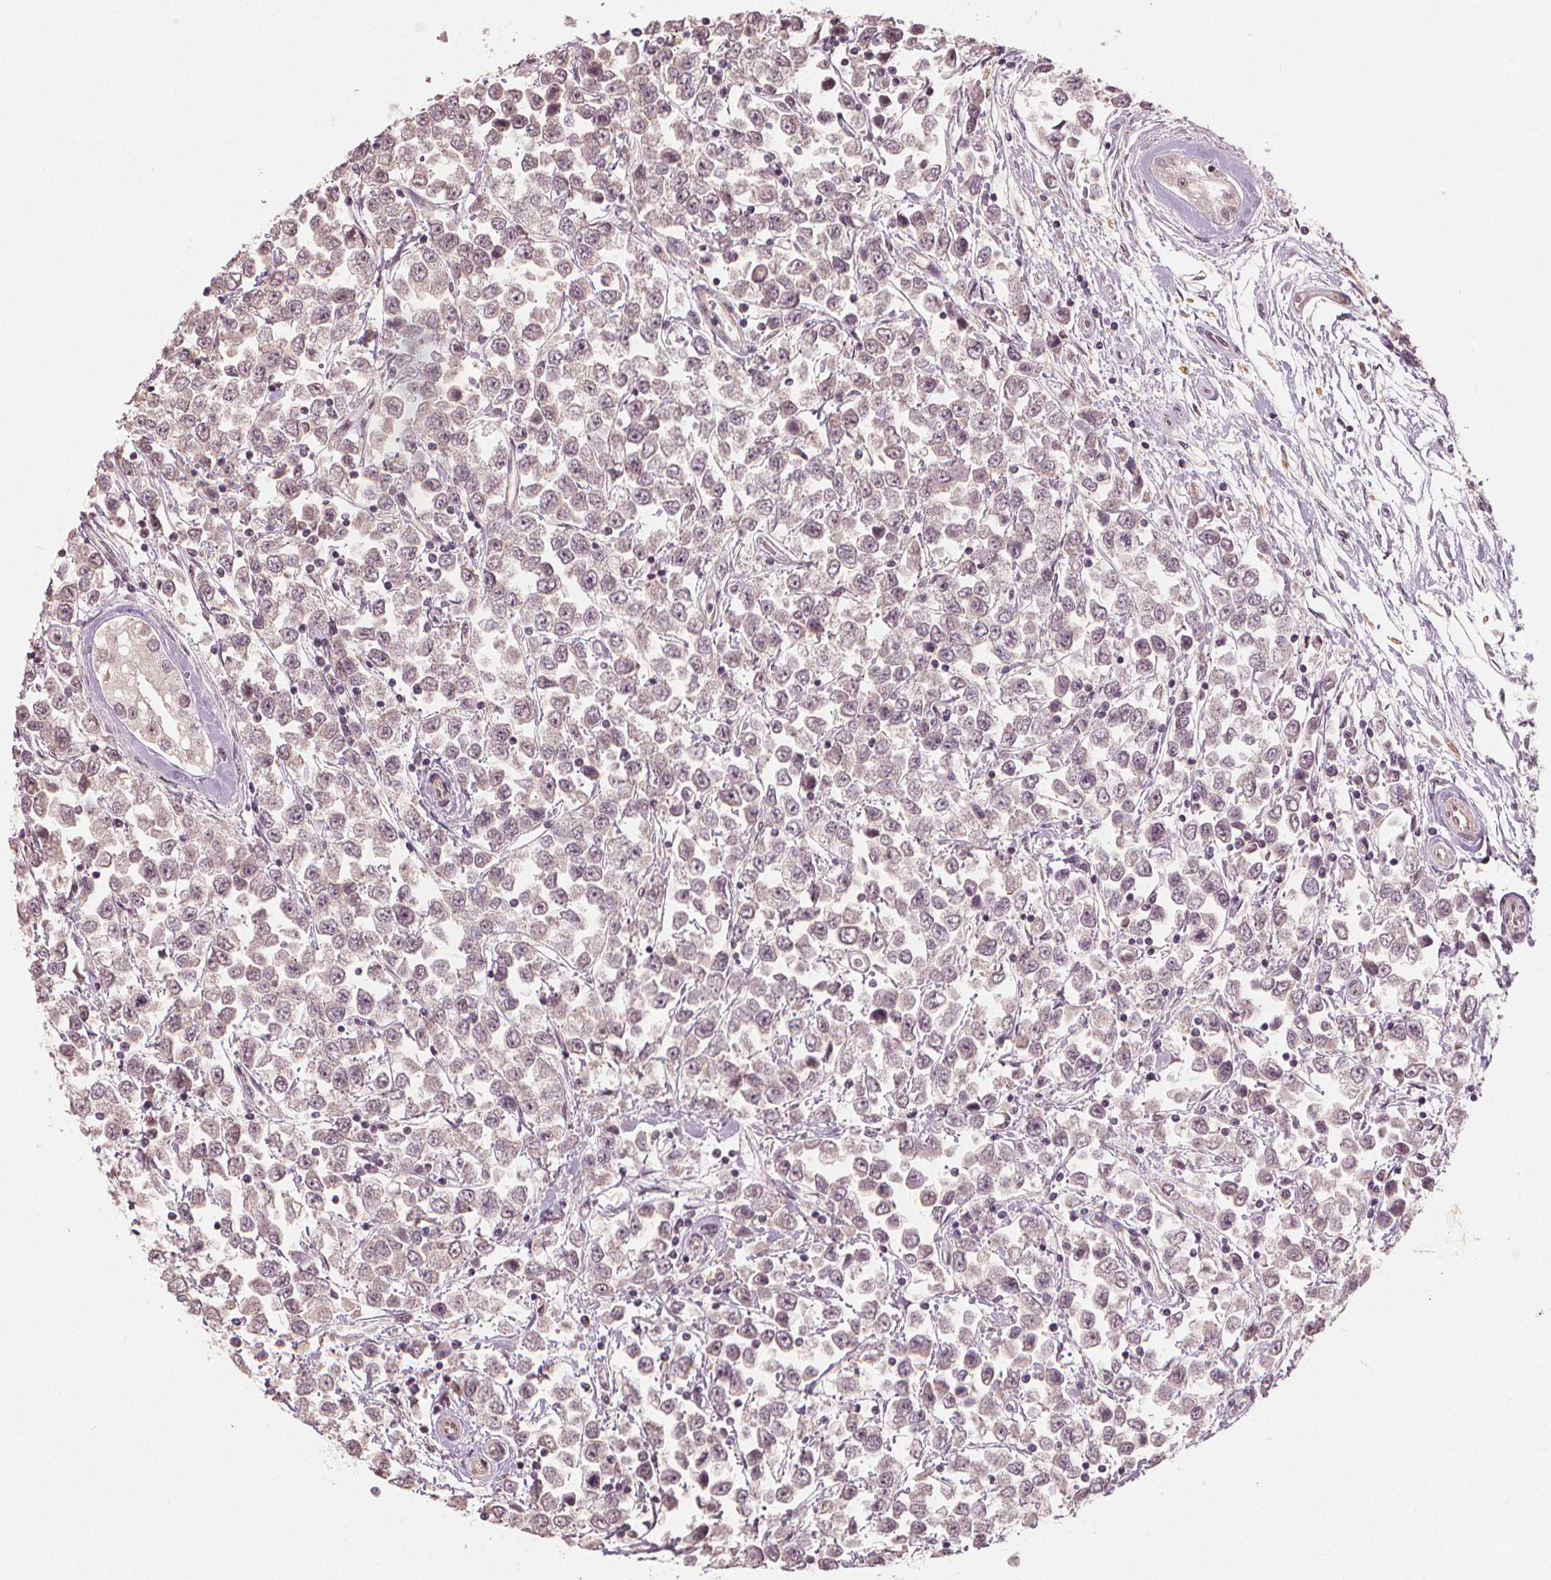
{"staining": {"intensity": "weak", "quantity": ">75%", "location": "nuclear"}, "tissue": "testis cancer", "cell_type": "Tumor cells", "image_type": "cancer", "snomed": [{"axis": "morphology", "description": "Seminoma, NOS"}, {"axis": "topography", "description": "Testis"}], "caption": "High-power microscopy captured an IHC micrograph of testis cancer (seminoma), revealing weak nuclear positivity in about >75% of tumor cells. The staining was performed using DAB, with brown indicating positive protein expression. Nuclei are stained blue with hematoxylin.", "gene": "CLBA1", "patient": {"sex": "male", "age": 34}}